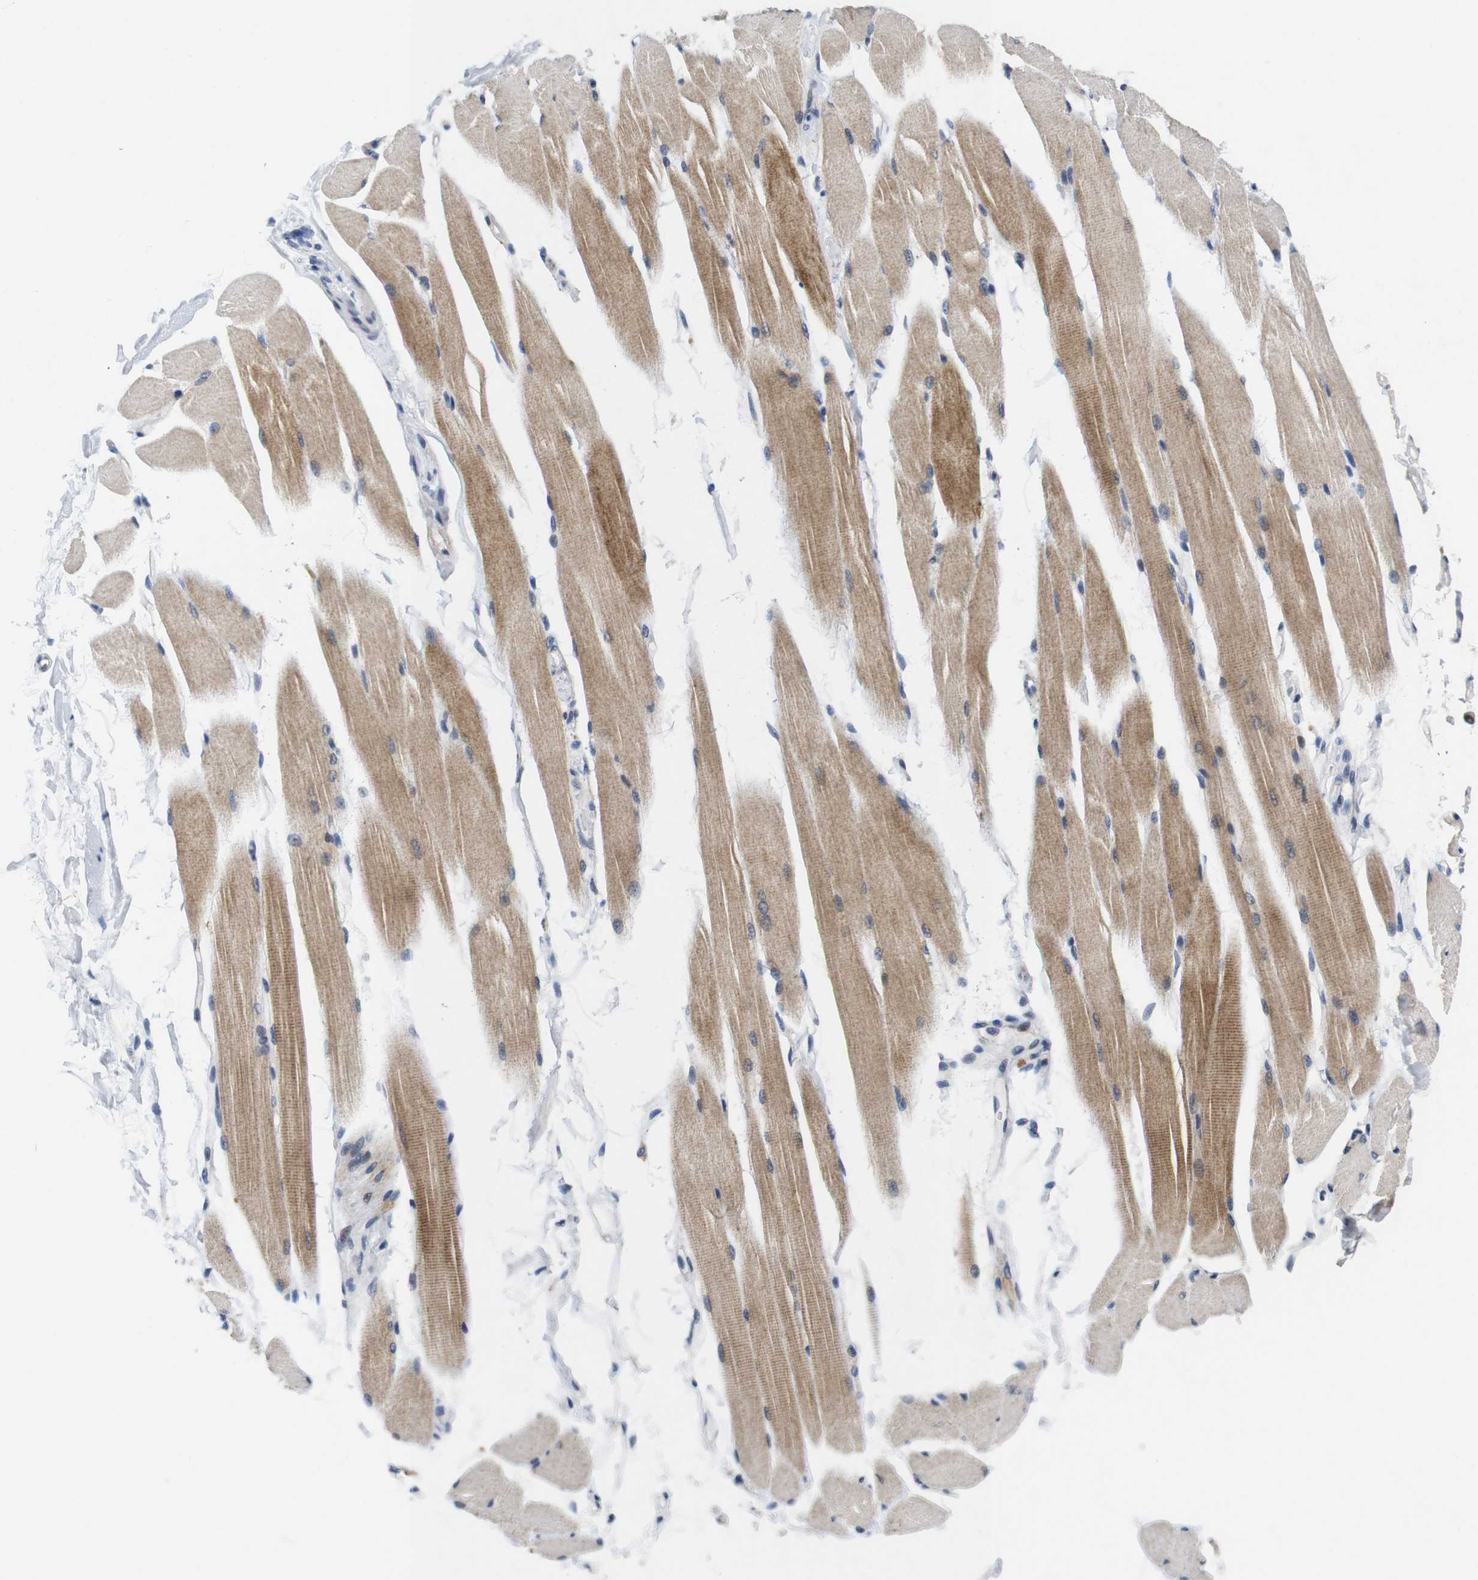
{"staining": {"intensity": "strong", "quantity": ">75%", "location": "cytoplasmic/membranous"}, "tissue": "skeletal muscle", "cell_type": "Myocytes", "image_type": "normal", "snomed": [{"axis": "morphology", "description": "Normal tissue, NOS"}, {"axis": "topography", "description": "Skeletal muscle"}, {"axis": "topography", "description": "Peripheral nerve tissue"}], "caption": "A brown stain highlights strong cytoplasmic/membranous positivity of a protein in myocytes of unremarkable human skeletal muscle.", "gene": "SKP2", "patient": {"sex": "female", "age": 84}}